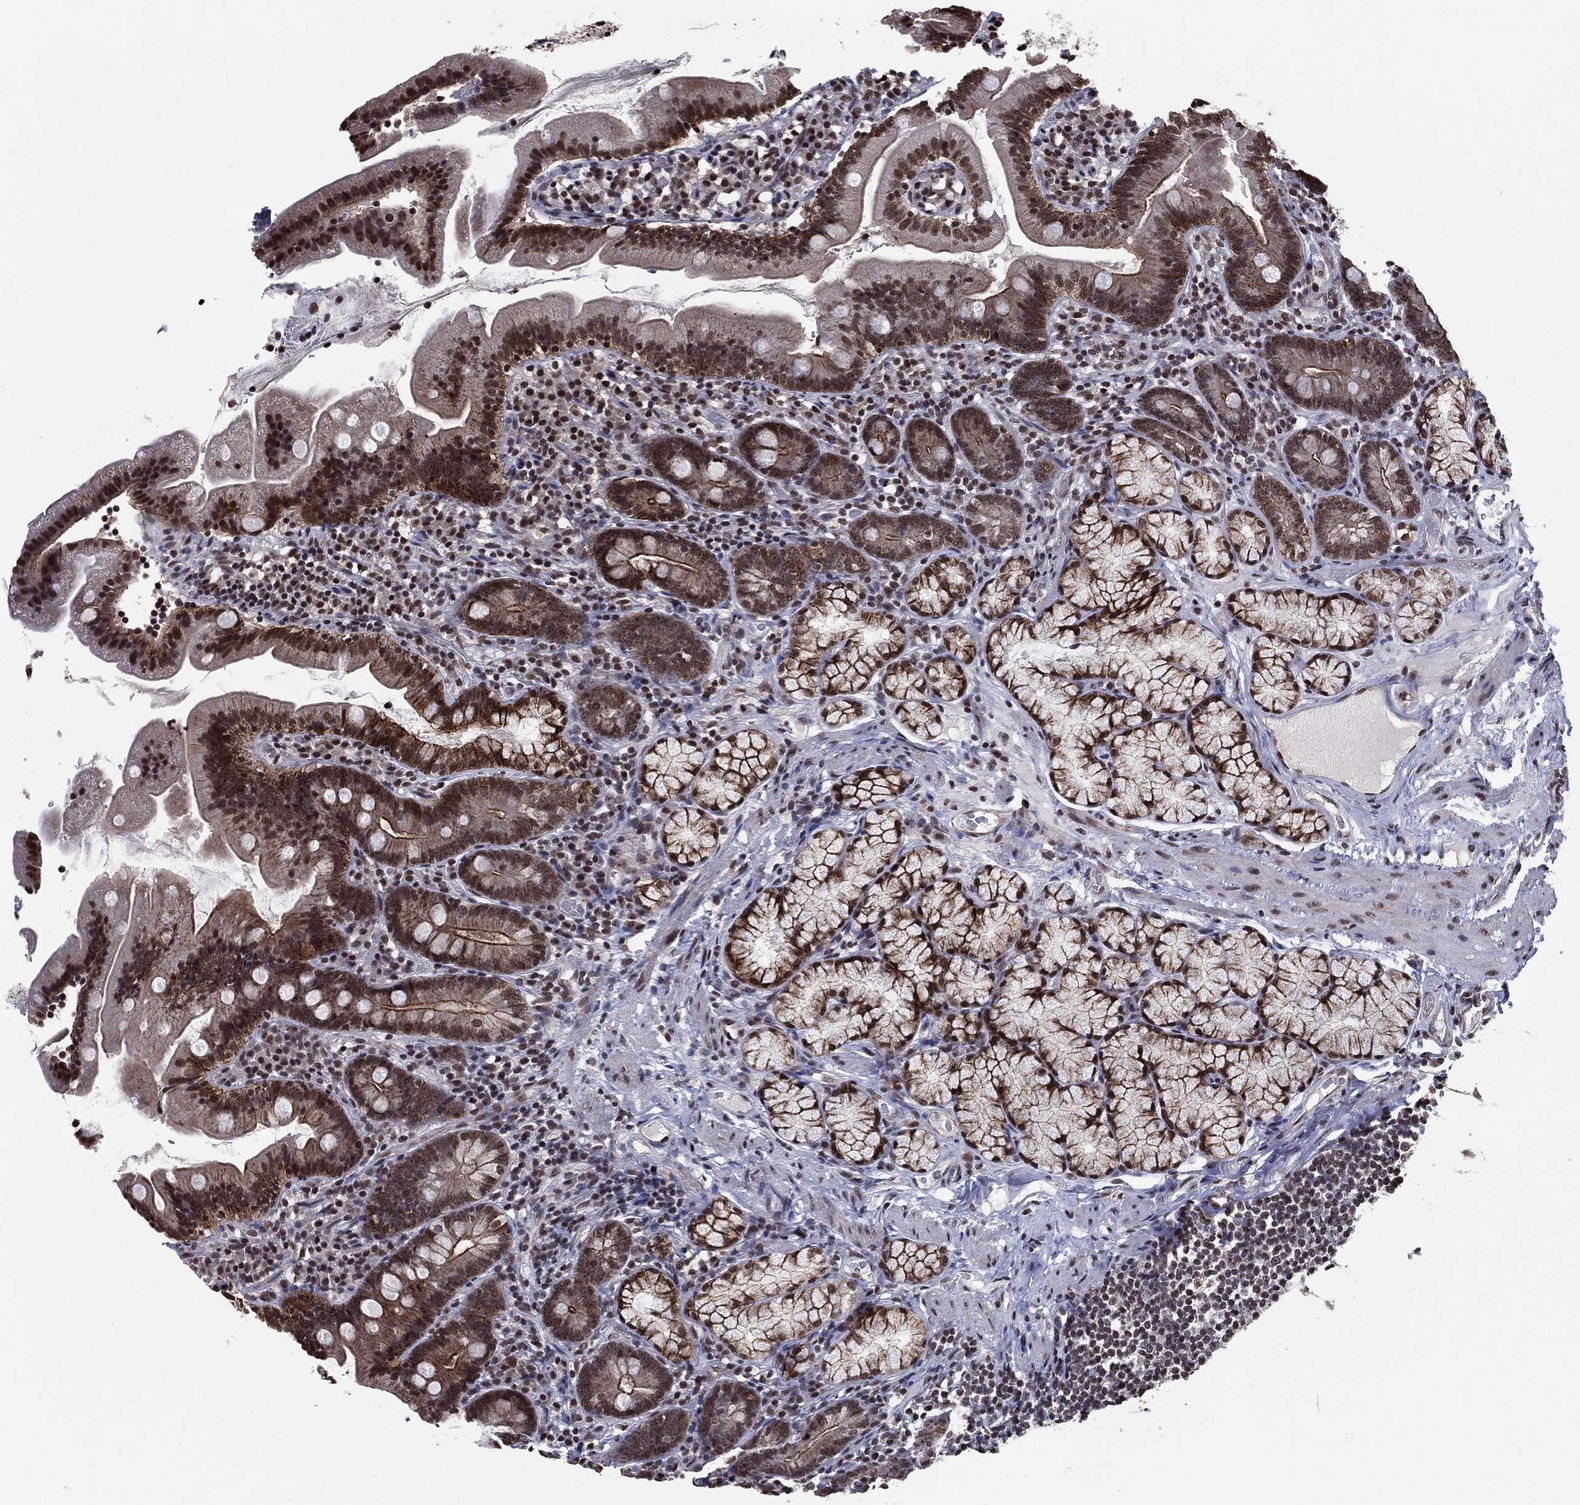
{"staining": {"intensity": "strong", "quantity": ">75%", "location": "cytoplasmic/membranous,nuclear"}, "tissue": "duodenum", "cell_type": "Glandular cells", "image_type": "normal", "snomed": [{"axis": "morphology", "description": "Normal tissue, NOS"}, {"axis": "topography", "description": "Duodenum"}], "caption": "A histopathology image of human duodenum stained for a protein exhibits strong cytoplasmic/membranous,nuclear brown staining in glandular cells. The protein is shown in brown color, while the nuclei are stained blue.", "gene": "ZBTB42", "patient": {"sex": "female", "age": 67}}